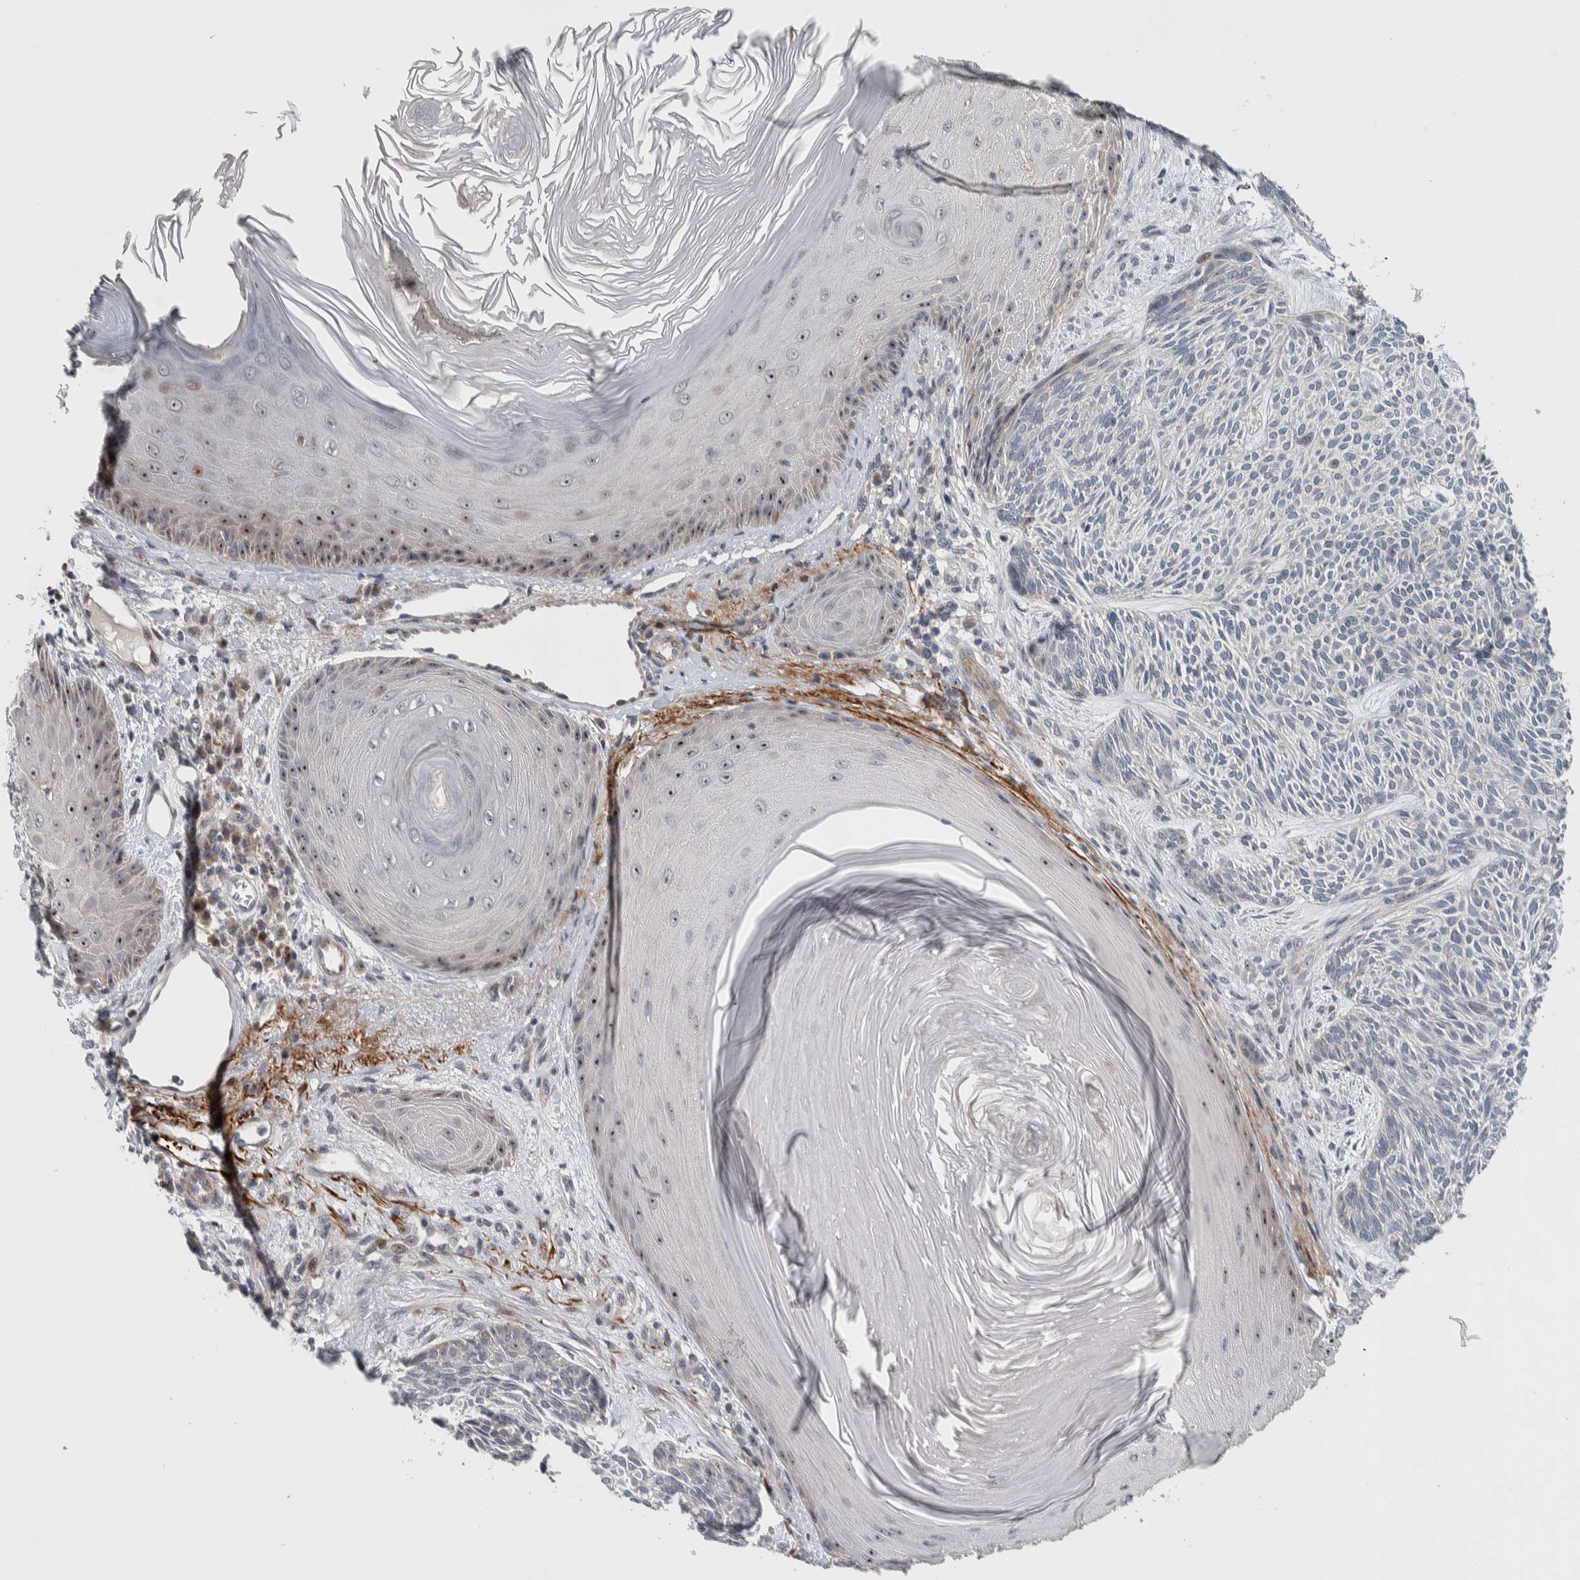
{"staining": {"intensity": "negative", "quantity": "none", "location": "none"}, "tissue": "skin cancer", "cell_type": "Tumor cells", "image_type": "cancer", "snomed": [{"axis": "morphology", "description": "Basal cell carcinoma"}, {"axis": "topography", "description": "Skin"}], "caption": "High magnification brightfield microscopy of basal cell carcinoma (skin) stained with DAB (3,3'-diaminobenzidine) (brown) and counterstained with hematoxylin (blue): tumor cells show no significant expression.", "gene": "PRRG4", "patient": {"sex": "male", "age": 55}}